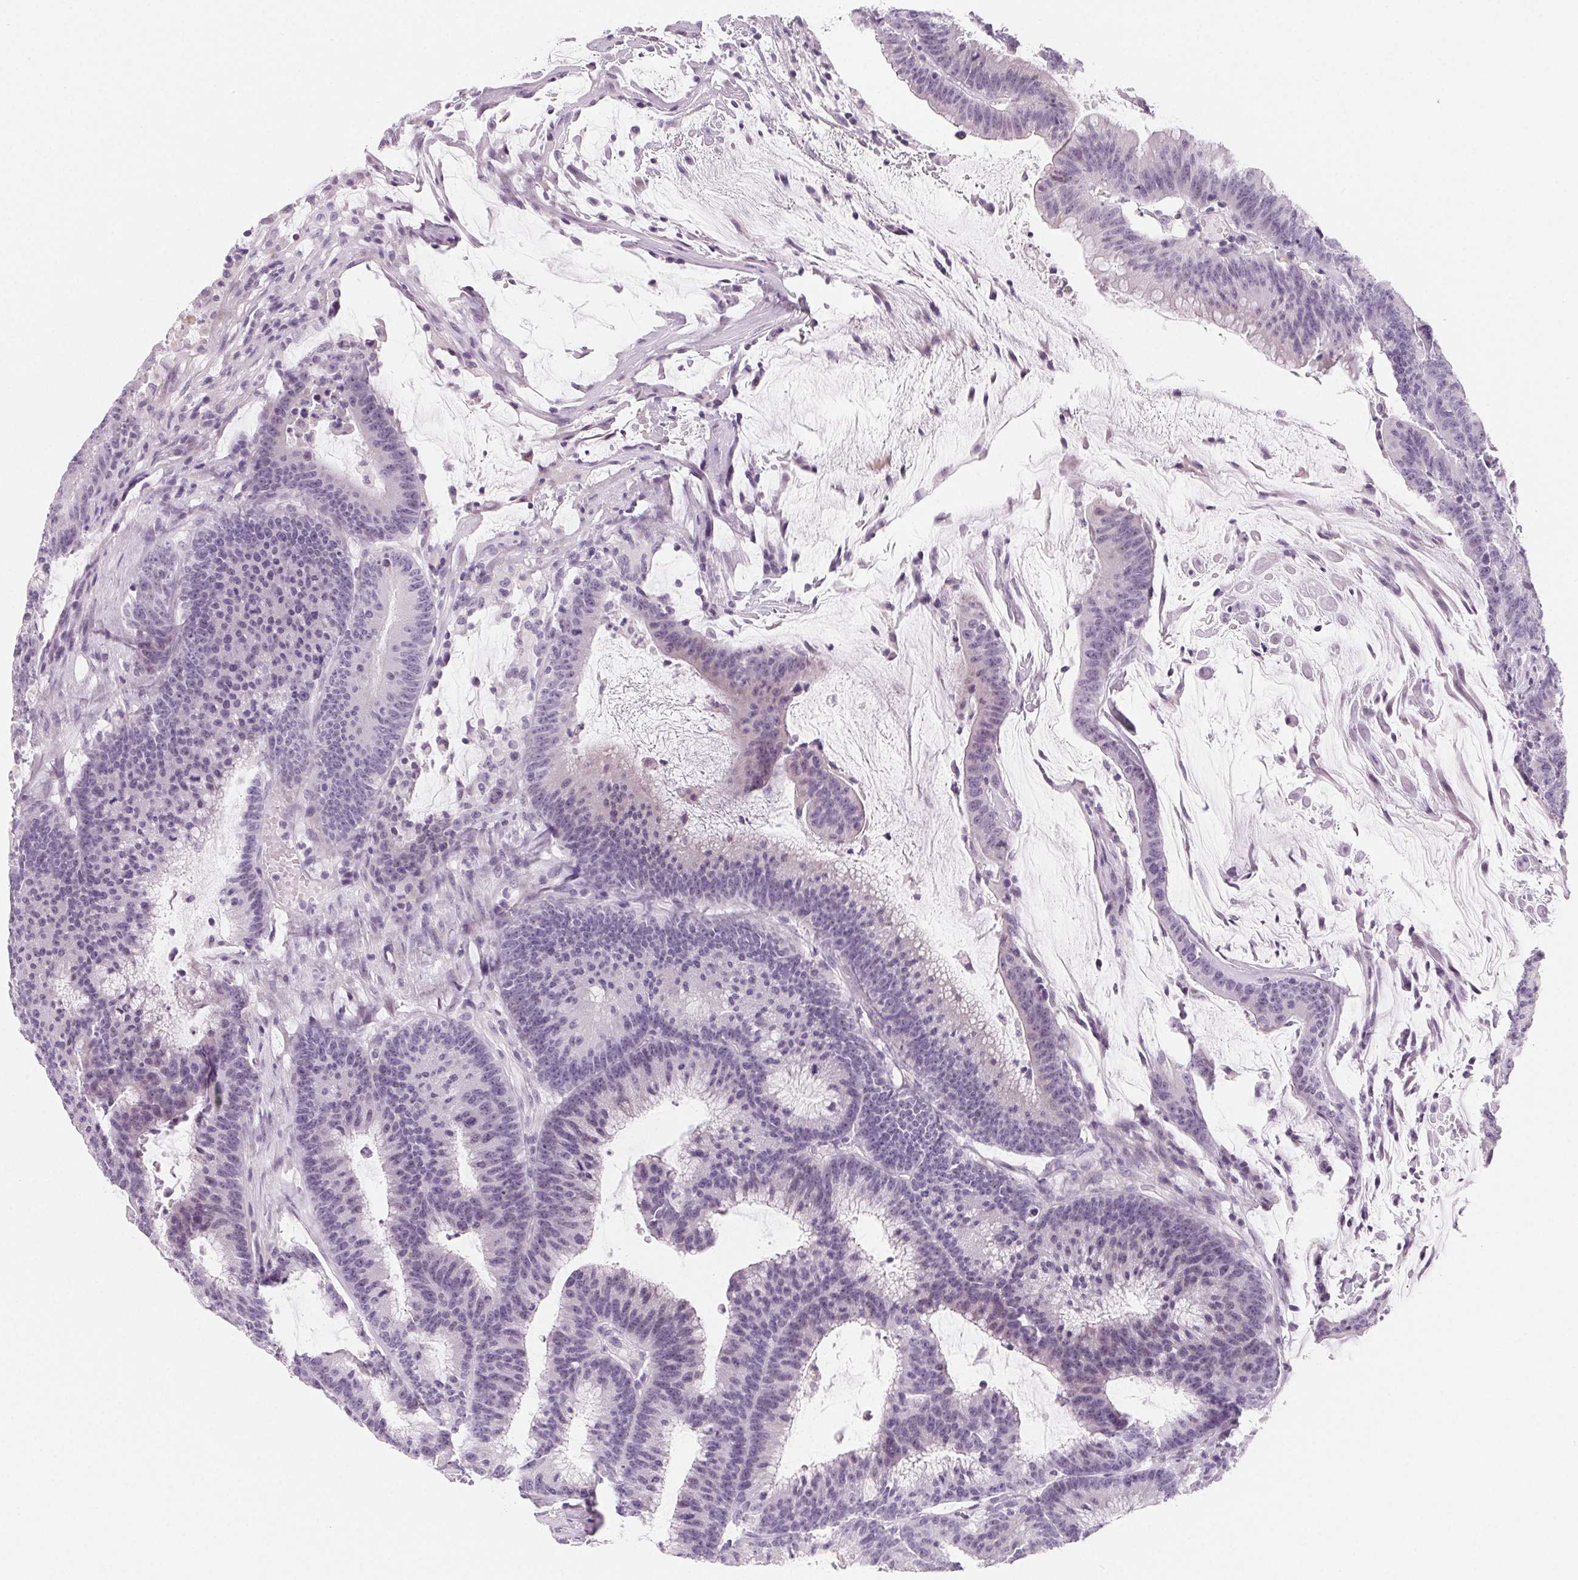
{"staining": {"intensity": "negative", "quantity": "none", "location": "none"}, "tissue": "colorectal cancer", "cell_type": "Tumor cells", "image_type": "cancer", "snomed": [{"axis": "morphology", "description": "Adenocarcinoma, NOS"}, {"axis": "topography", "description": "Colon"}], "caption": "High magnification brightfield microscopy of colorectal cancer (adenocarcinoma) stained with DAB (3,3'-diaminobenzidine) (brown) and counterstained with hematoxylin (blue): tumor cells show no significant staining.", "gene": "SH3GL2", "patient": {"sex": "female", "age": 78}}